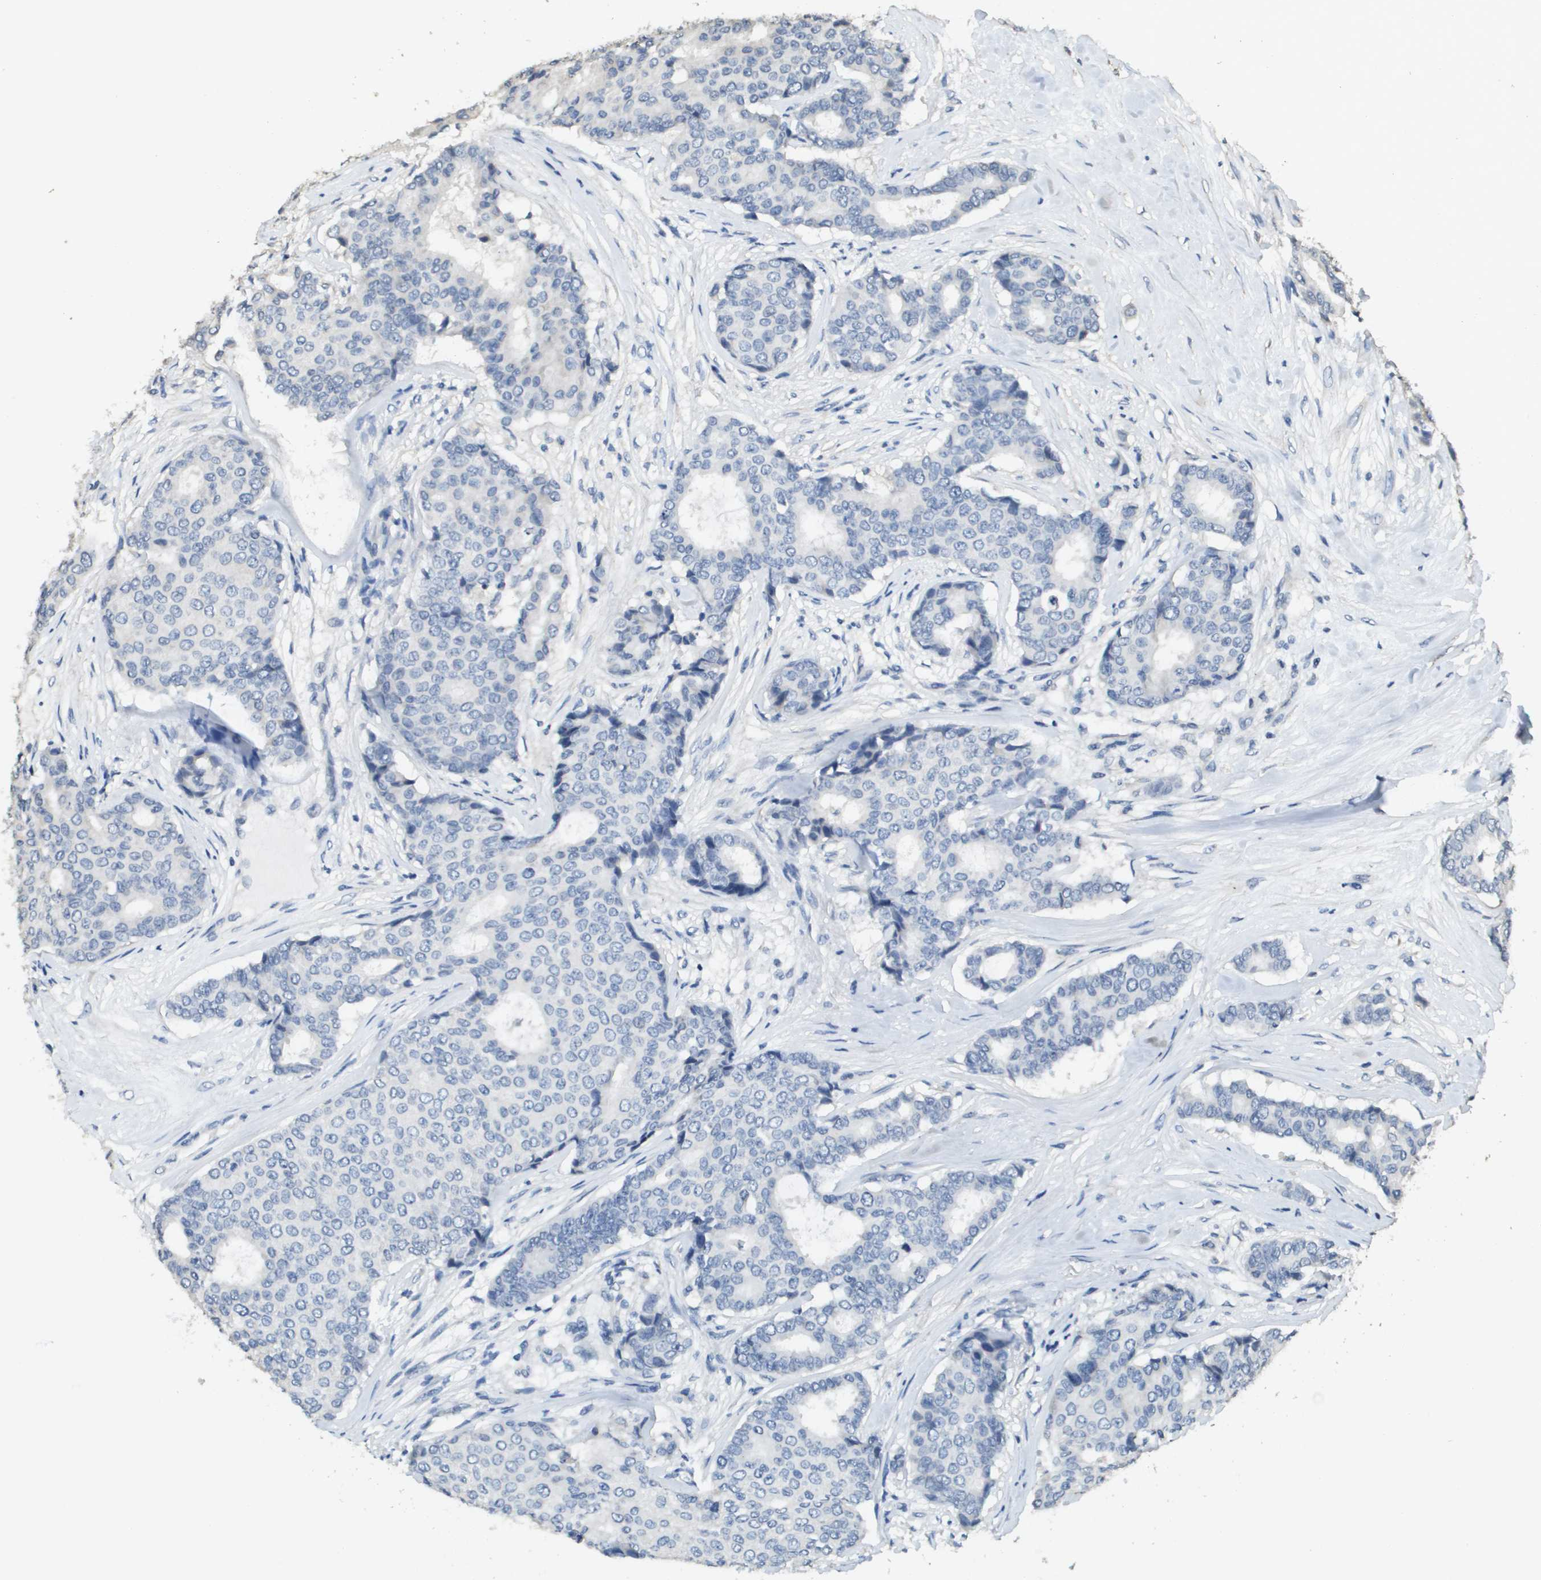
{"staining": {"intensity": "negative", "quantity": "none", "location": "none"}, "tissue": "breast cancer", "cell_type": "Tumor cells", "image_type": "cancer", "snomed": [{"axis": "morphology", "description": "Duct carcinoma"}, {"axis": "topography", "description": "Breast"}], "caption": "Protein analysis of breast cancer displays no significant positivity in tumor cells.", "gene": "MT3", "patient": {"sex": "female", "age": 75}}